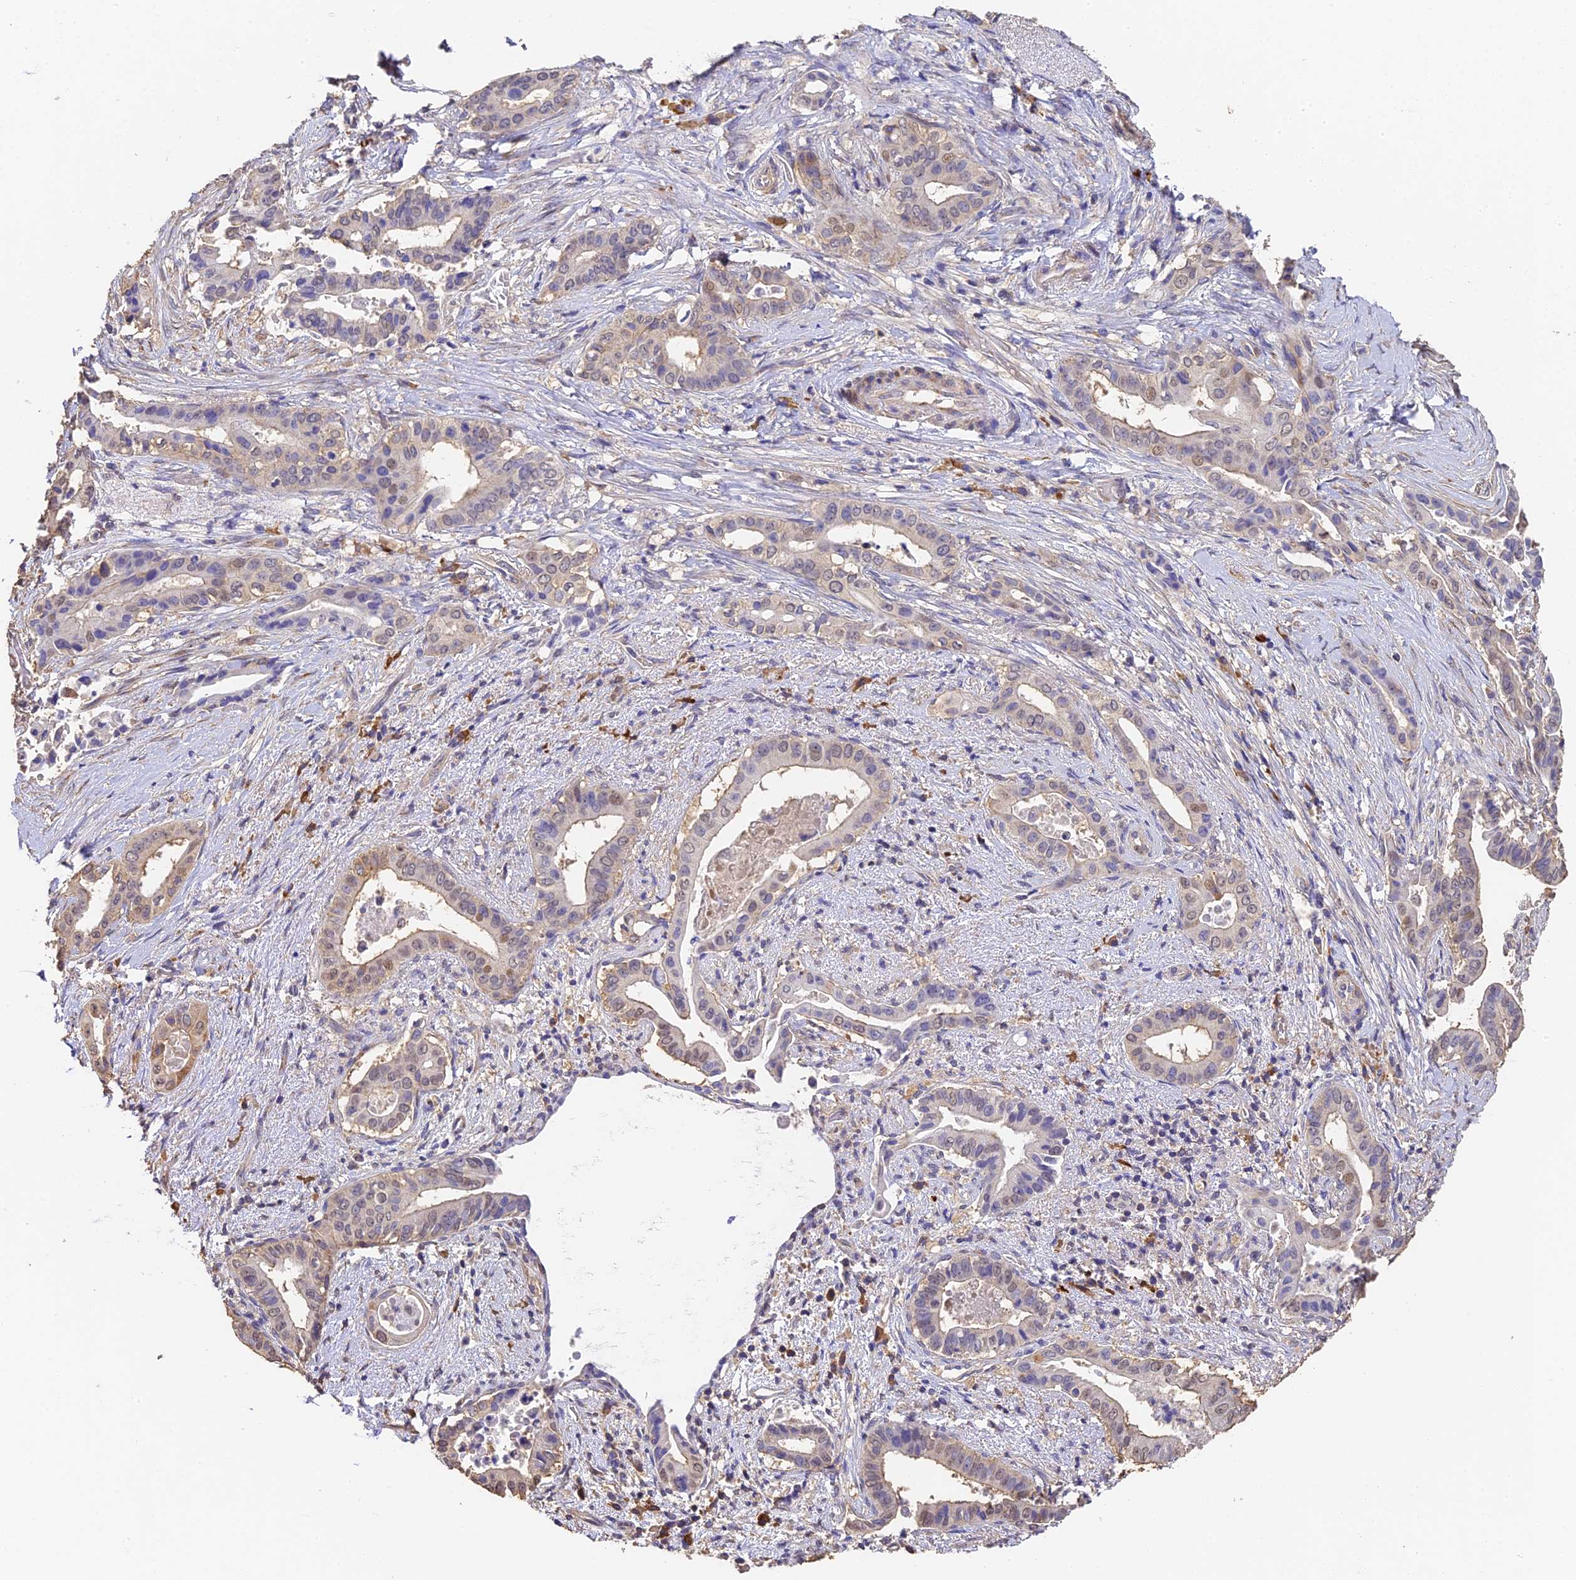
{"staining": {"intensity": "weak", "quantity": "25%-75%", "location": "cytoplasmic/membranous,nuclear"}, "tissue": "pancreatic cancer", "cell_type": "Tumor cells", "image_type": "cancer", "snomed": [{"axis": "morphology", "description": "Adenocarcinoma, NOS"}, {"axis": "topography", "description": "Pancreas"}], "caption": "Brown immunohistochemical staining in pancreatic cancer exhibits weak cytoplasmic/membranous and nuclear expression in approximately 25%-75% of tumor cells.", "gene": "SLC11A1", "patient": {"sex": "female", "age": 77}}